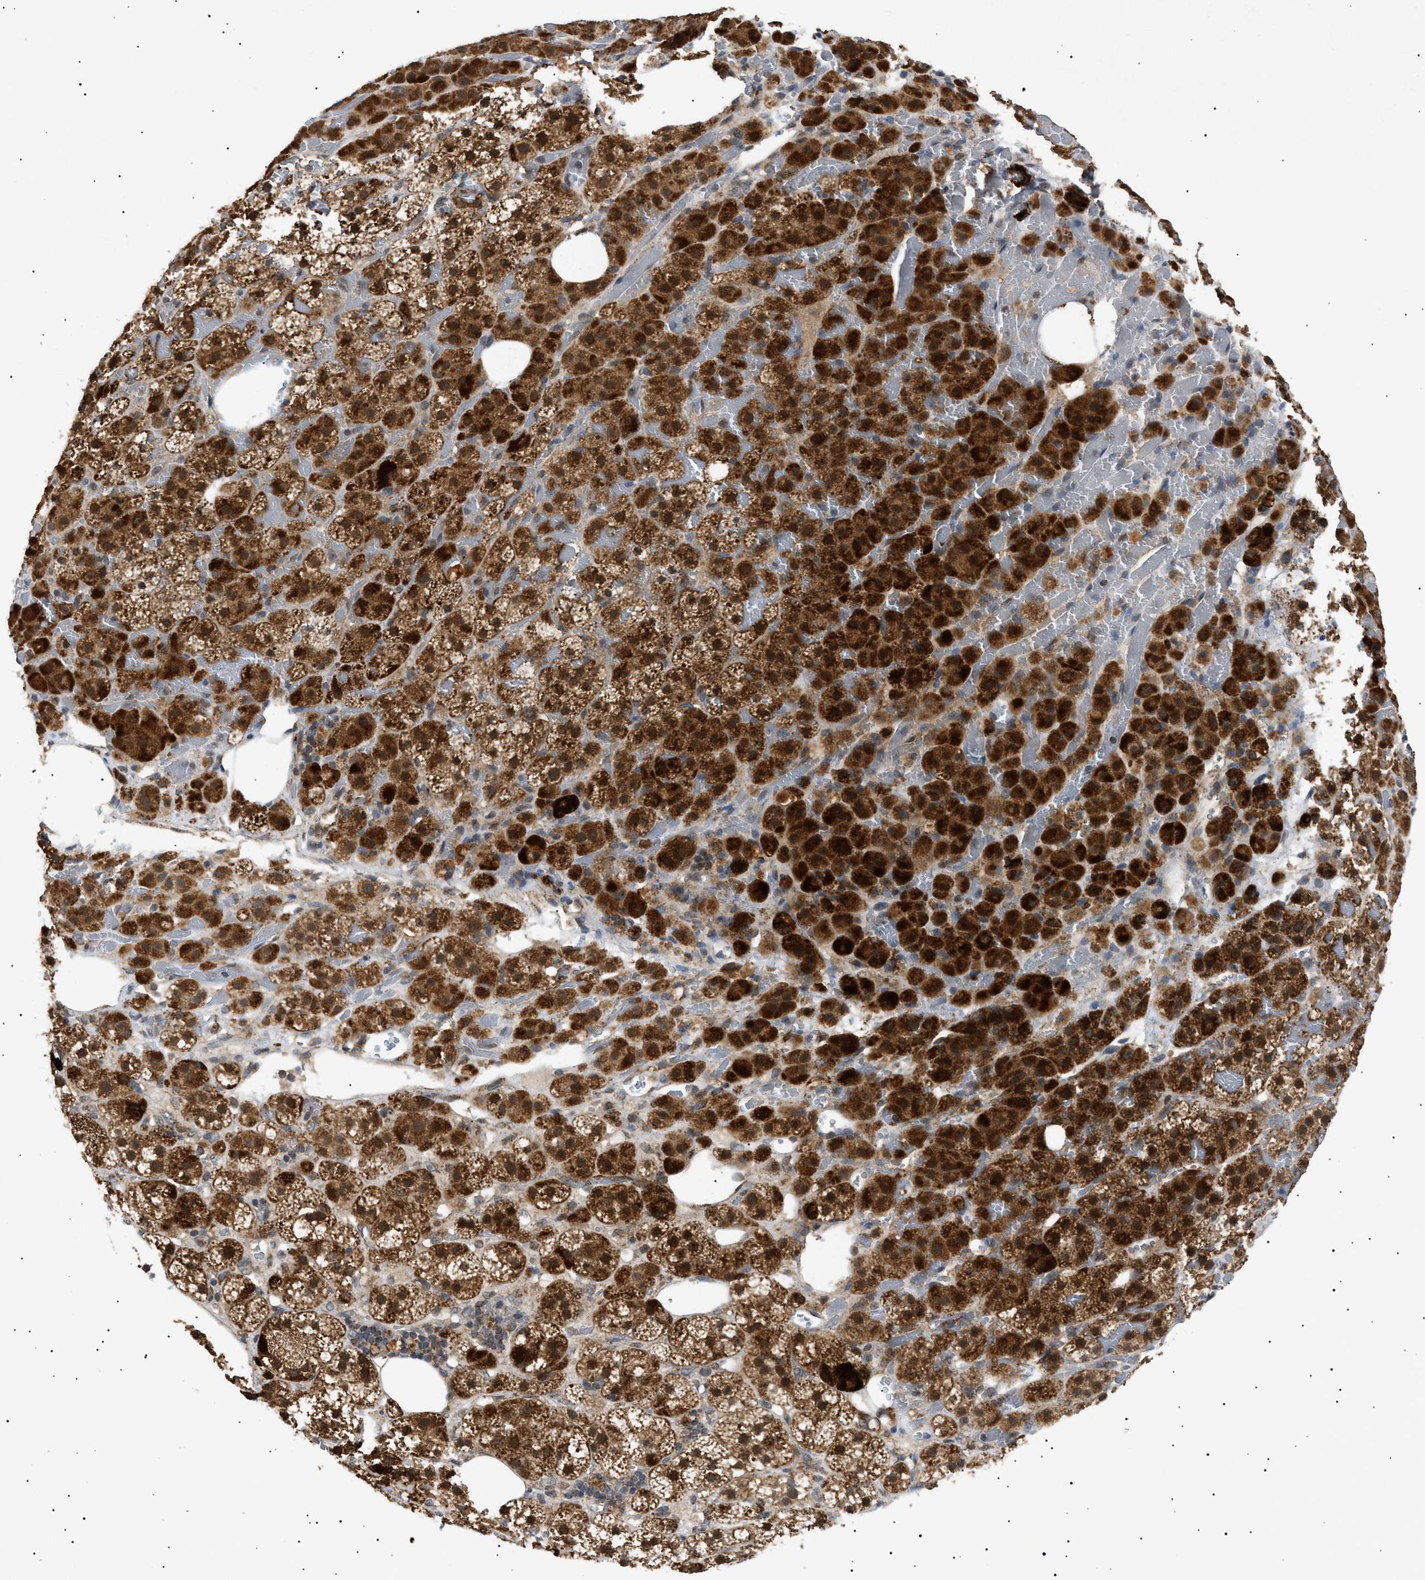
{"staining": {"intensity": "strong", "quantity": ">75%", "location": "cytoplasmic/membranous"}, "tissue": "adrenal gland", "cell_type": "Glandular cells", "image_type": "normal", "snomed": [{"axis": "morphology", "description": "Normal tissue, NOS"}, {"axis": "topography", "description": "Adrenal gland"}], "caption": "Glandular cells demonstrate high levels of strong cytoplasmic/membranous expression in about >75% of cells in normal human adrenal gland. (DAB IHC, brown staining for protein, blue staining for nuclei).", "gene": "SIRT5", "patient": {"sex": "female", "age": 59}}